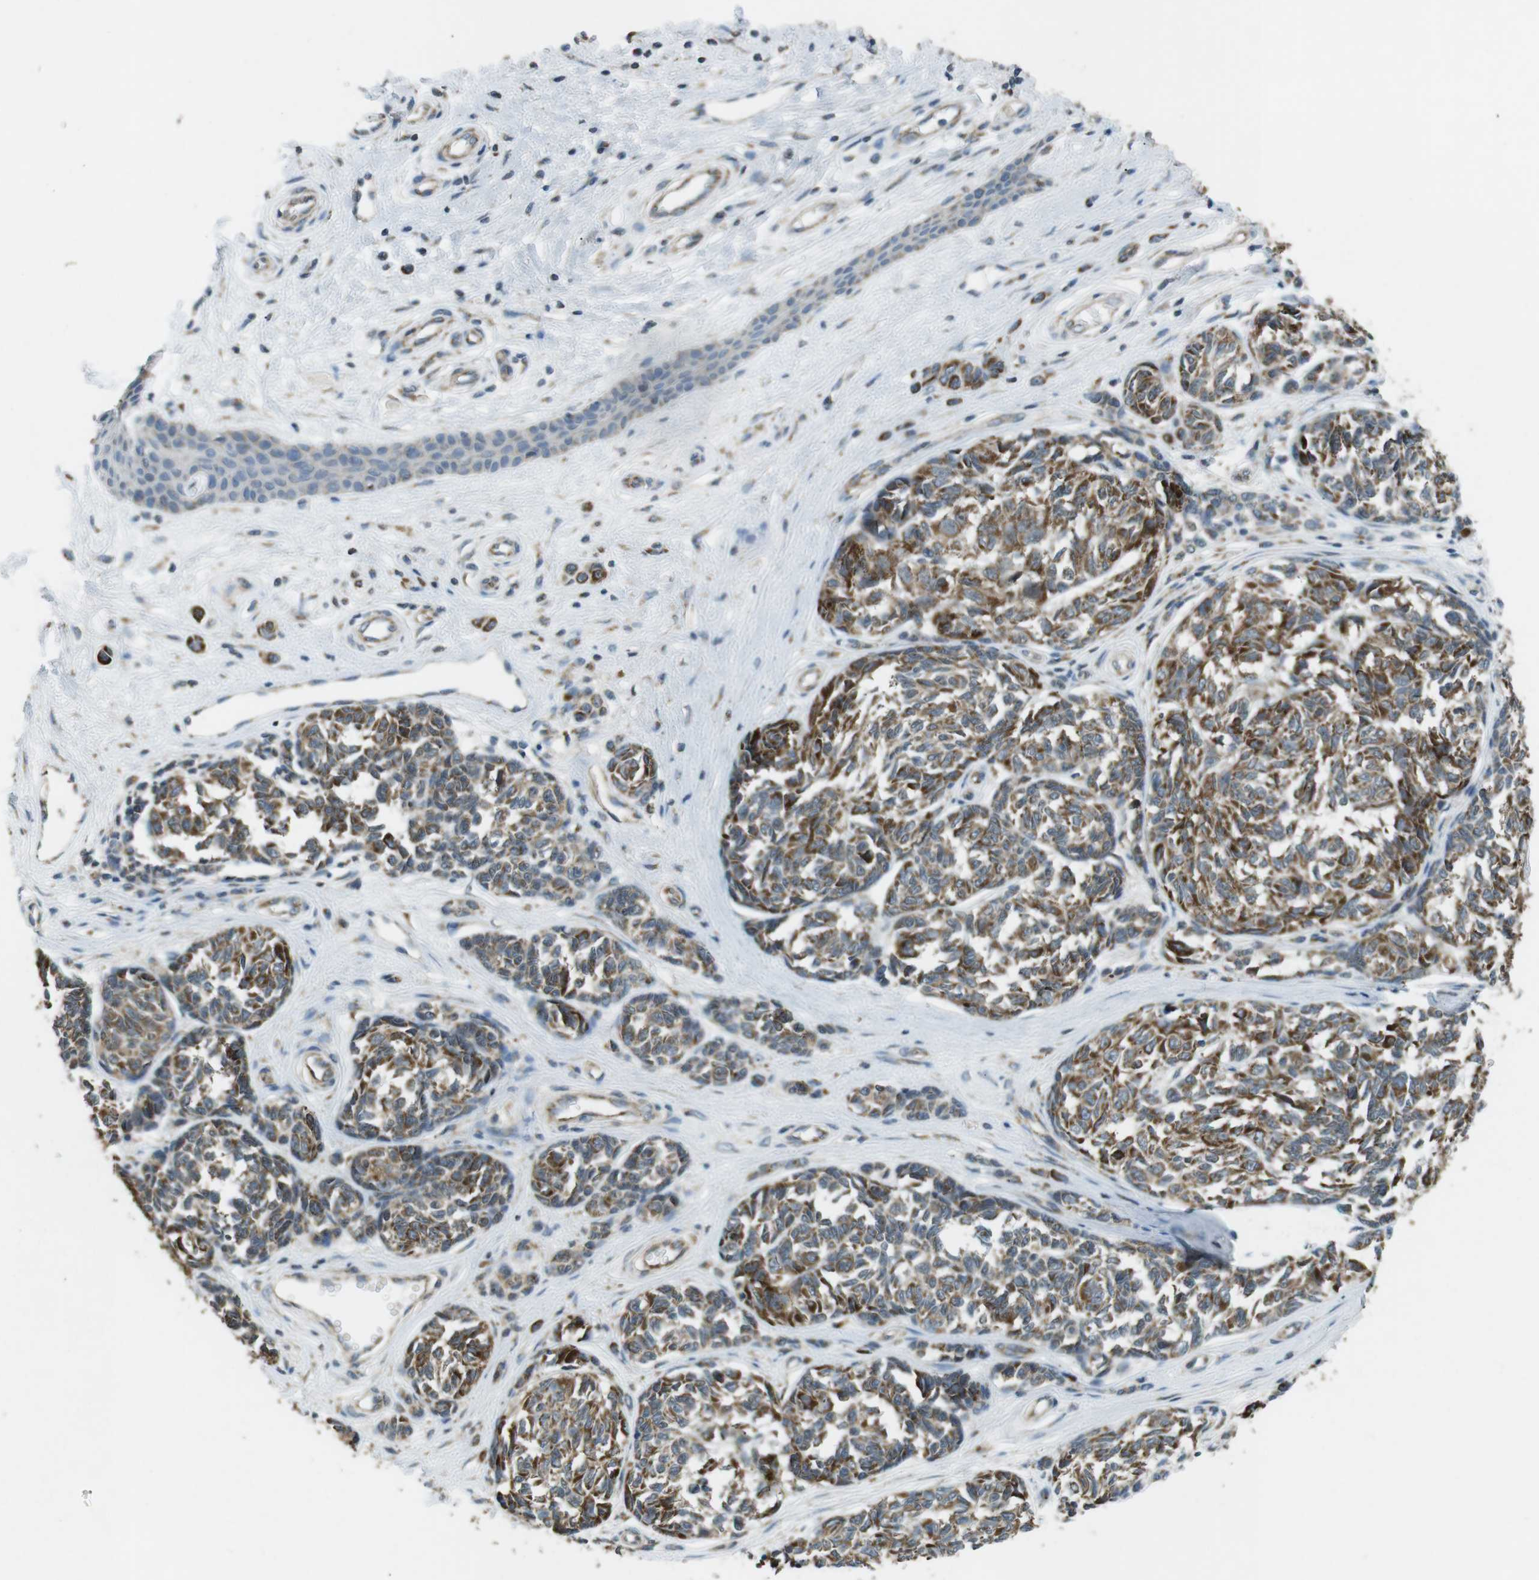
{"staining": {"intensity": "strong", "quantity": ">75%", "location": "cytoplasmic/membranous"}, "tissue": "melanoma", "cell_type": "Tumor cells", "image_type": "cancer", "snomed": [{"axis": "morphology", "description": "Malignant melanoma, NOS"}, {"axis": "topography", "description": "Skin"}], "caption": "Tumor cells exhibit strong cytoplasmic/membranous staining in about >75% of cells in malignant melanoma.", "gene": "BACE1", "patient": {"sex": "female", "age": 64}}